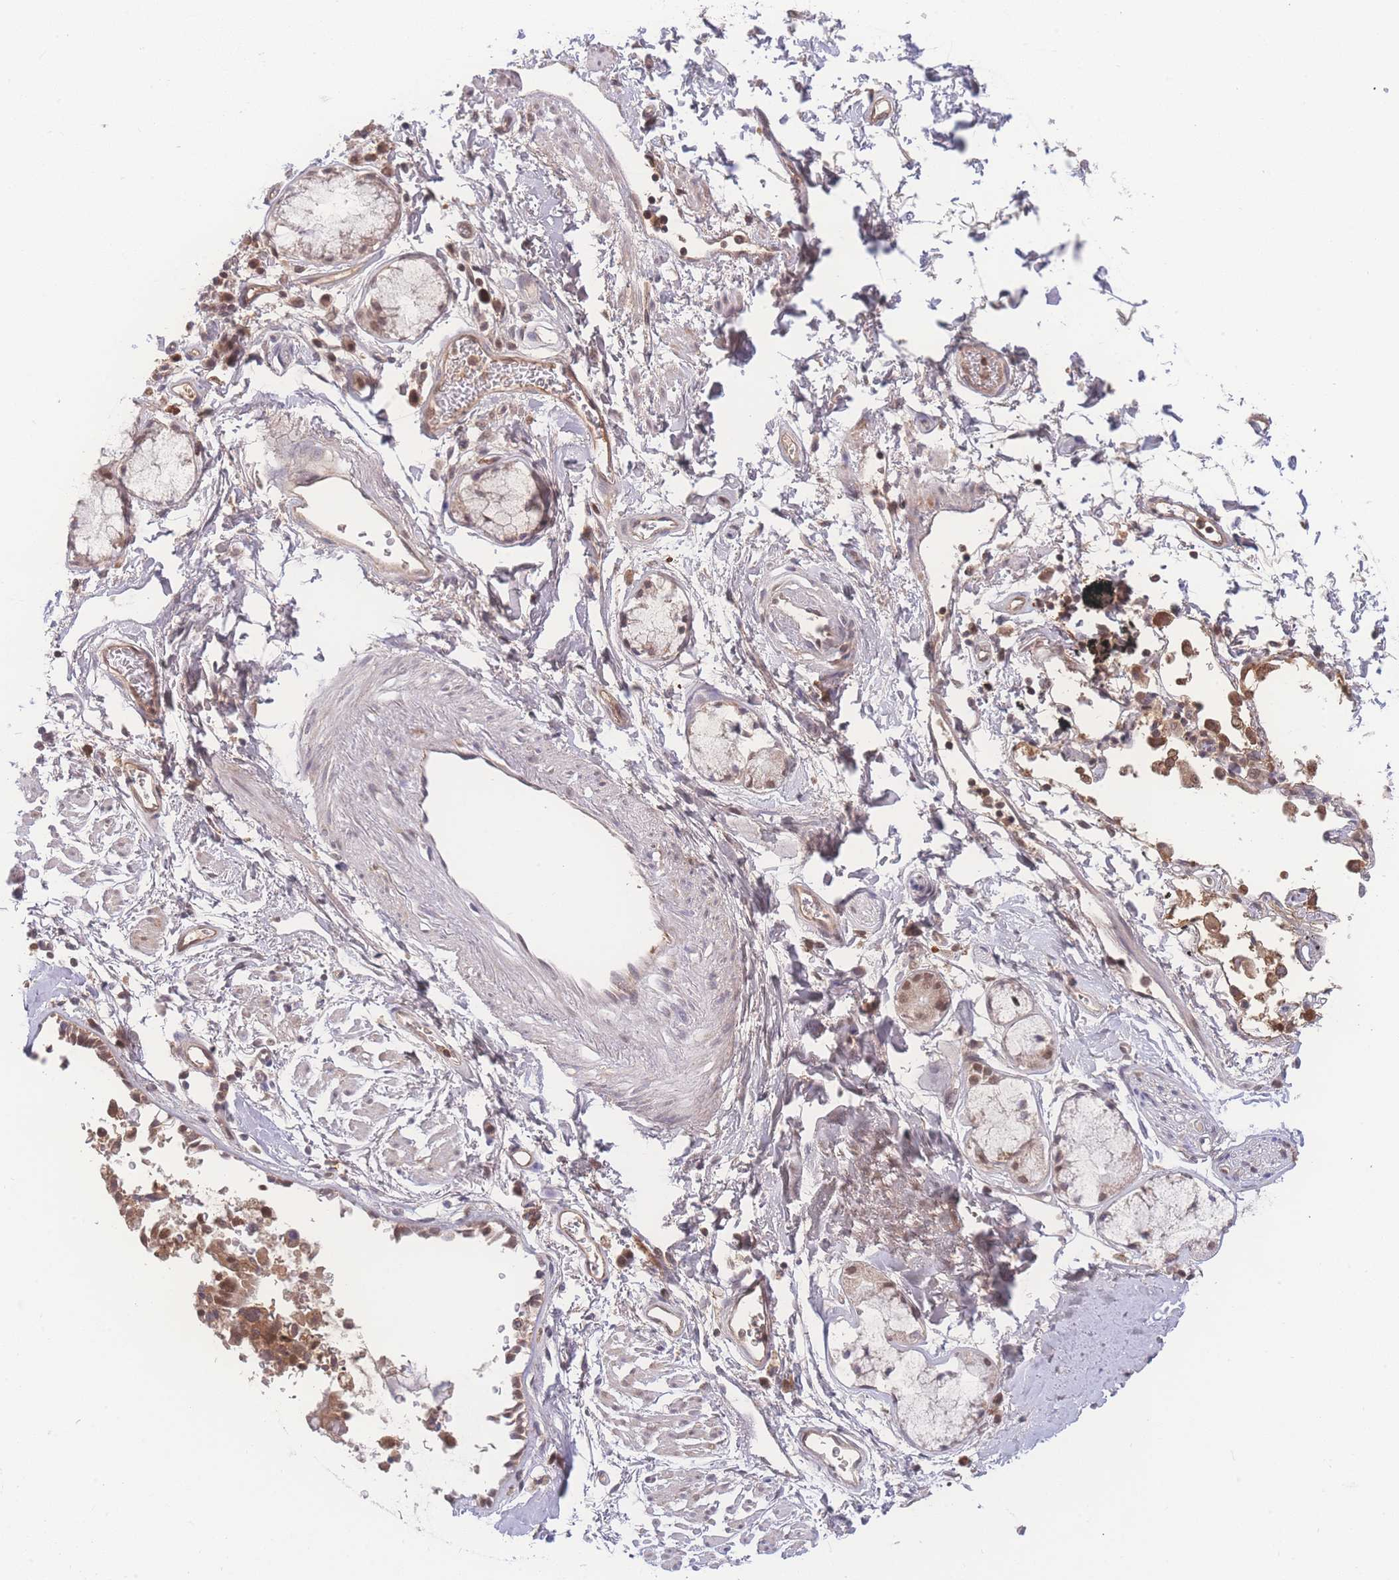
{"staining": {"intensity": "moderate", "quantity": ">75%", "location": "nuclear"}, "tissue": "soft tissue", "cell_type": "Fibroblasts", "image_type": "normal", "snomed": [{"axis": "morphology", "description": "Normal tissue, NOS"}, {"axis": "topography", "description": "Cartilage tissue"}], "caption": "Immunohistochemistry of normal soft tissue shows medium levels of moderate nuclear staining in about >75% of fibroblasts. Using DAB (brown) and hematoxylin (blue) stains, captured at high magnification using brightfield microscopy.", "gene": "RAVER1", "patient": {"sex": "male", "age": 73}}